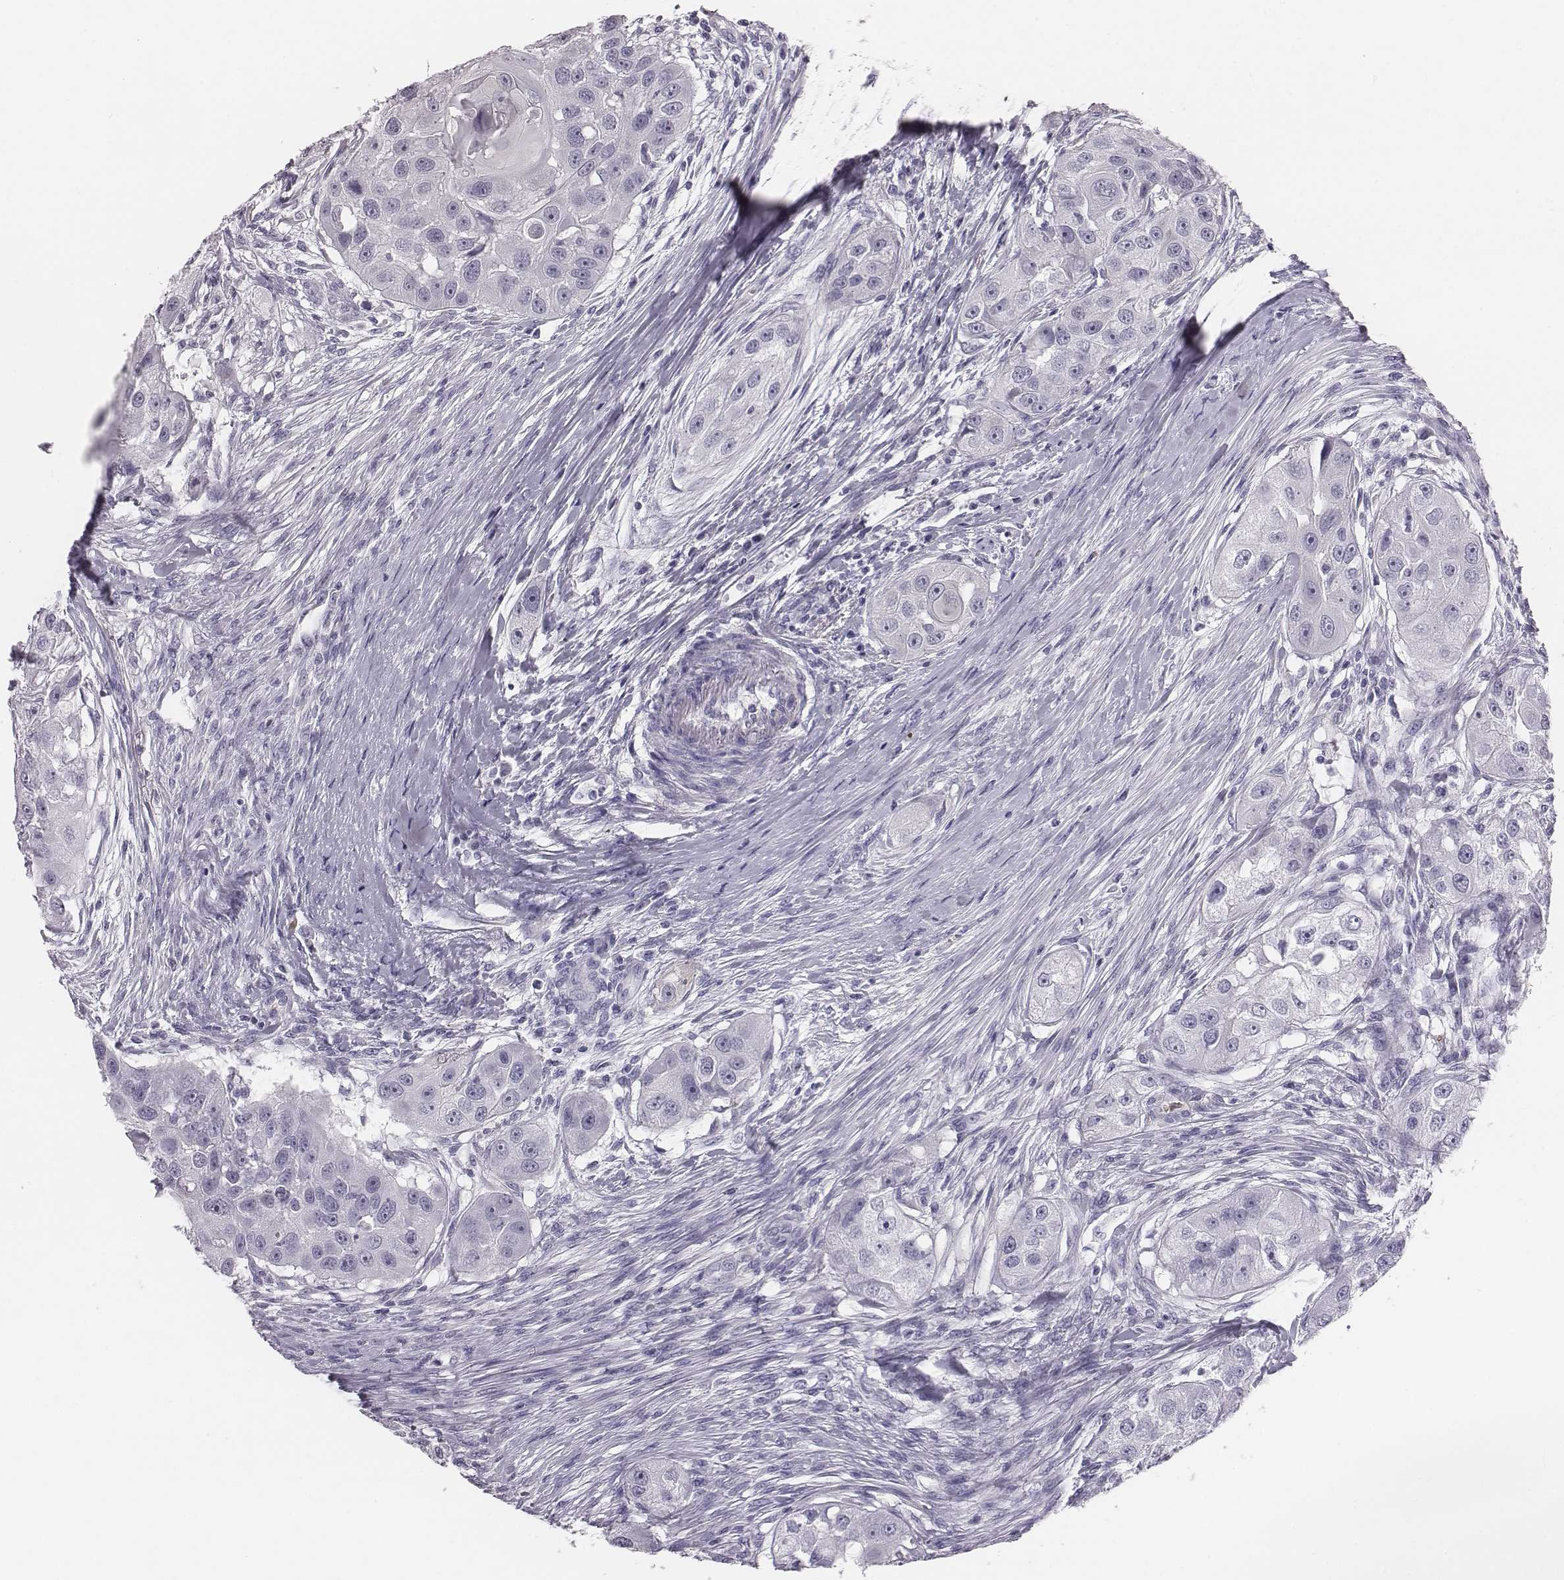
{"staining": {"intensity": "negative", "quantity": "none", "location": "none"}, "tissue": "head and neck cancer", "cell_type": "Tumor cells", "image_type": "cancer", "snomed": [{"axis": "morphology", "description": "Squamous cell carcinoma, NOS"}, {"axis": "topography", "description": "Head-Neck"}], "caption": "Immunohistochemistry of human head and neck cancer shows no positivity in tumor cells.", "gene": "HBZ", "patient": {"sex": "male", "age": 51}}